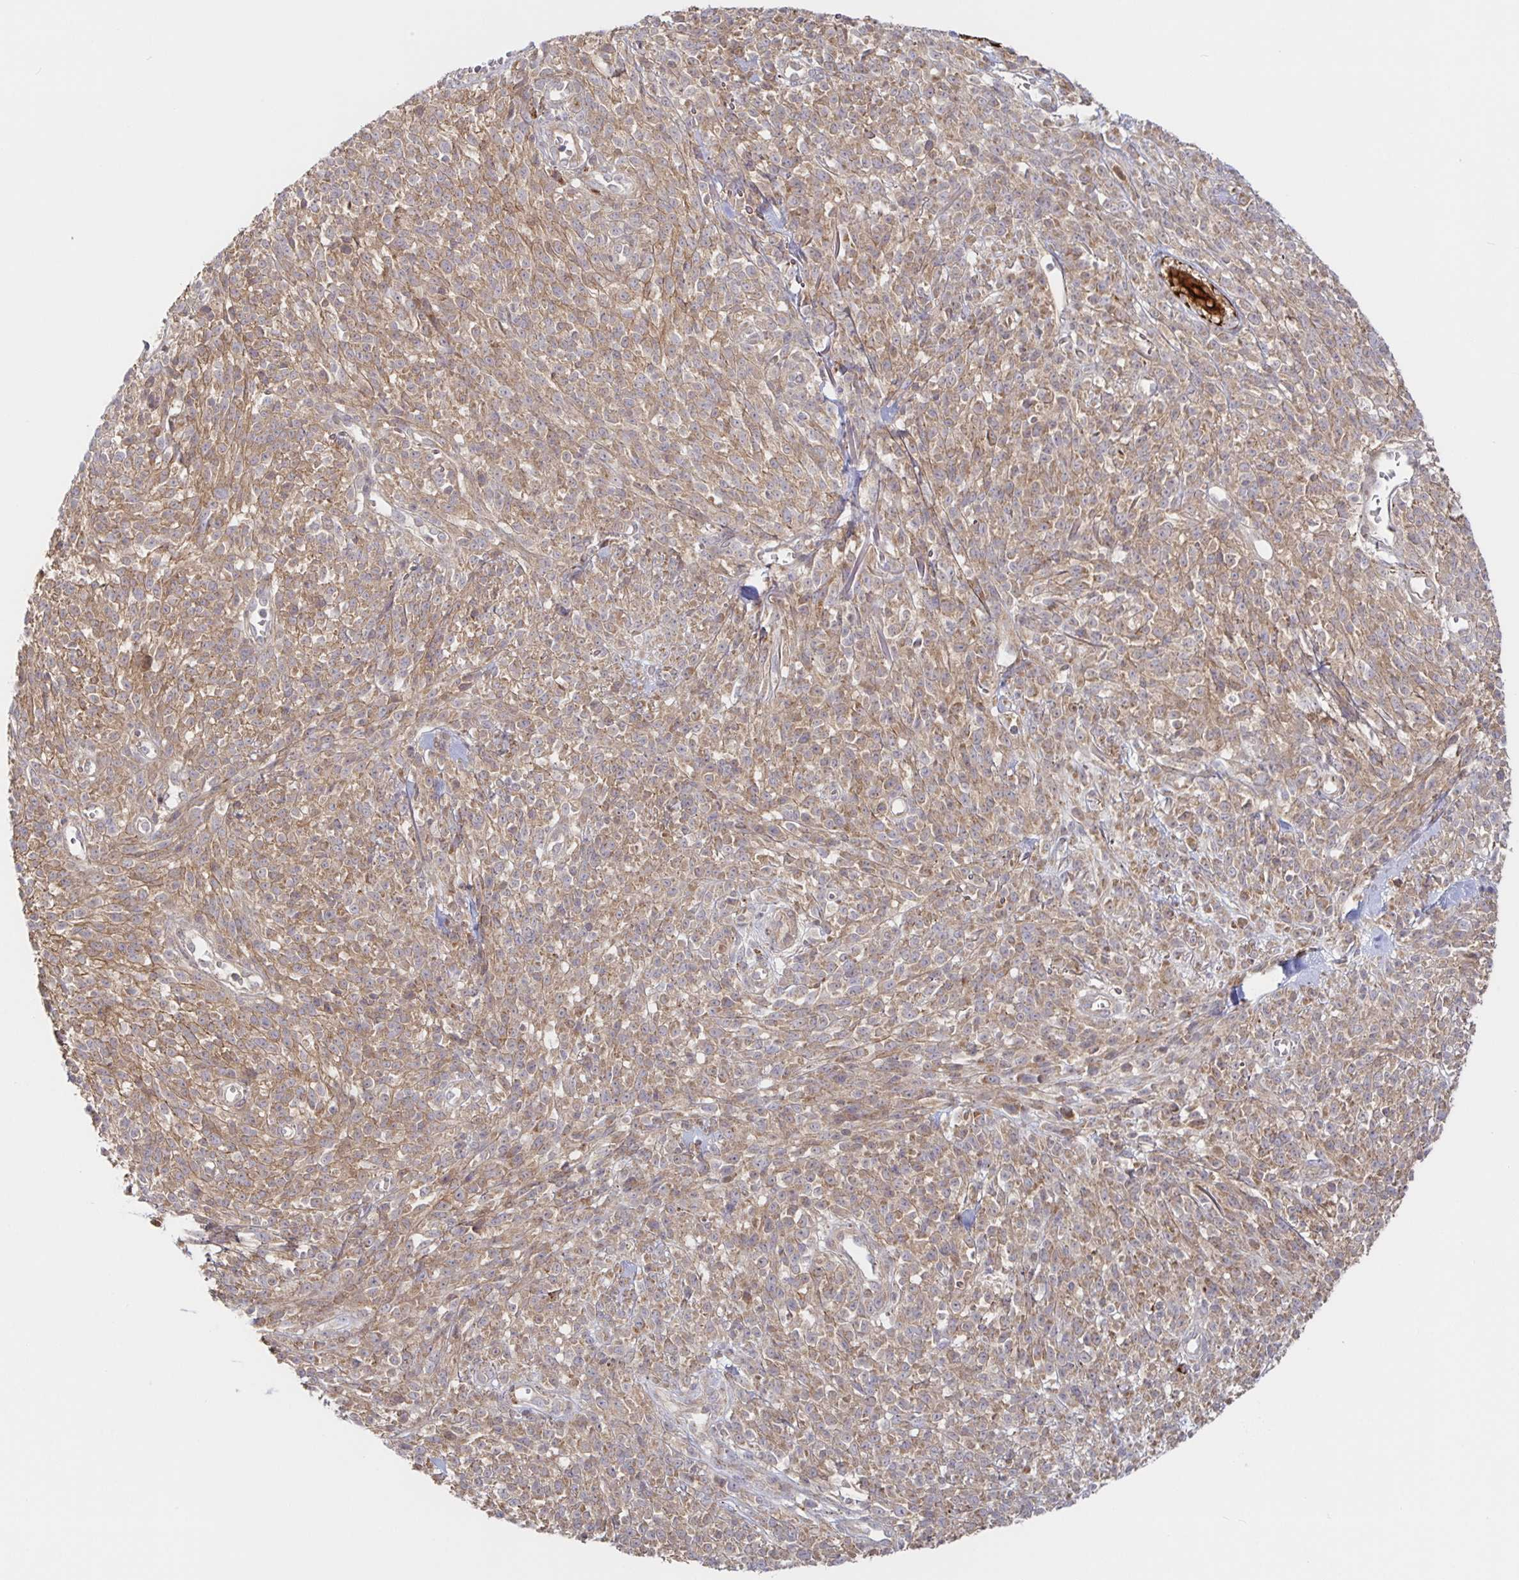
{"staining": {"intensity": "moderate", "quantity": ">75%", "location": "cytoplasmic/membranous"}, "tissue": "melanoma", "cell_type": "Tumor cells", "image_type": "cancer", "snomed": [{"axis": "morphology", "description": "Malignant melanoma, NOS"}, {"axis": "topography", "description": "Skin"}, {"axis": "topography", "description": "Skin of trunk"}], "caption": "Human malignant melanoma stained with a brown dye shows moderate cytoplasmic/membranous positive staining in approximately >75% of tumor cells.", "gene": "AACS", "patient": {"sex": "male", "age": 74}}